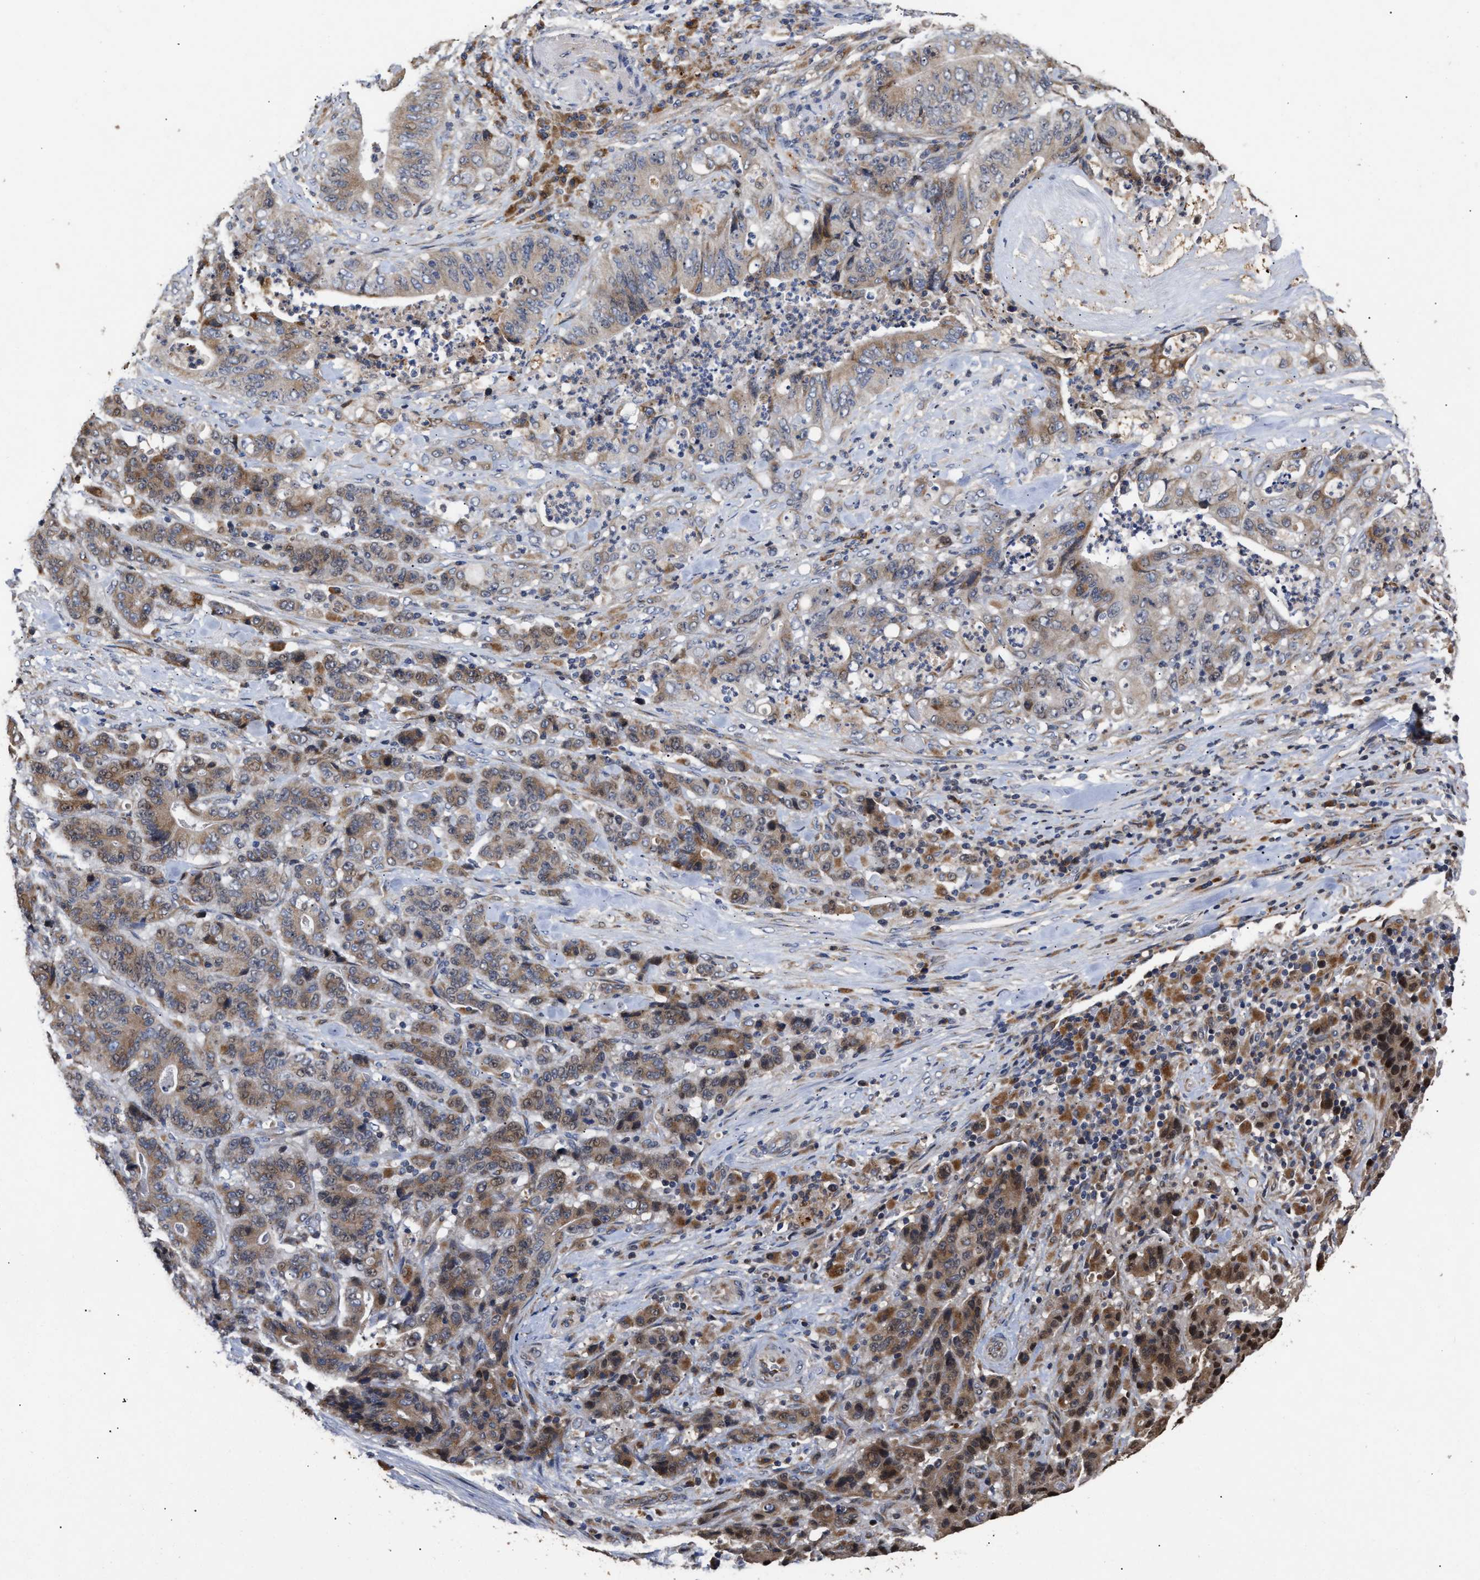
{"staining": {"intensity": "moderate", "quantity": "25%-75%", "location": "cytoplasmic/membranous"}, "tissue": "stomach cancer", "cell_type": "Tumor cells", "image_type": "cancer", "snomed": [{"axis": "morphology", "description": "Adenocarcinoma, NOS"}, {"axis": "topography", "description": "Stomach"}], "caption": "Stomach adenocarcinoma stained with DAB immunohistochemistry (IHC) shows medium levels of moderate cytoplasmic/membranous expression in approximately 25%-75% of tumor cells. (DAB IHC, brown staining for protein, blue staining for nuclei).", "gene": "GOSR1", "patient": {"sex": "female", "age": 73}}